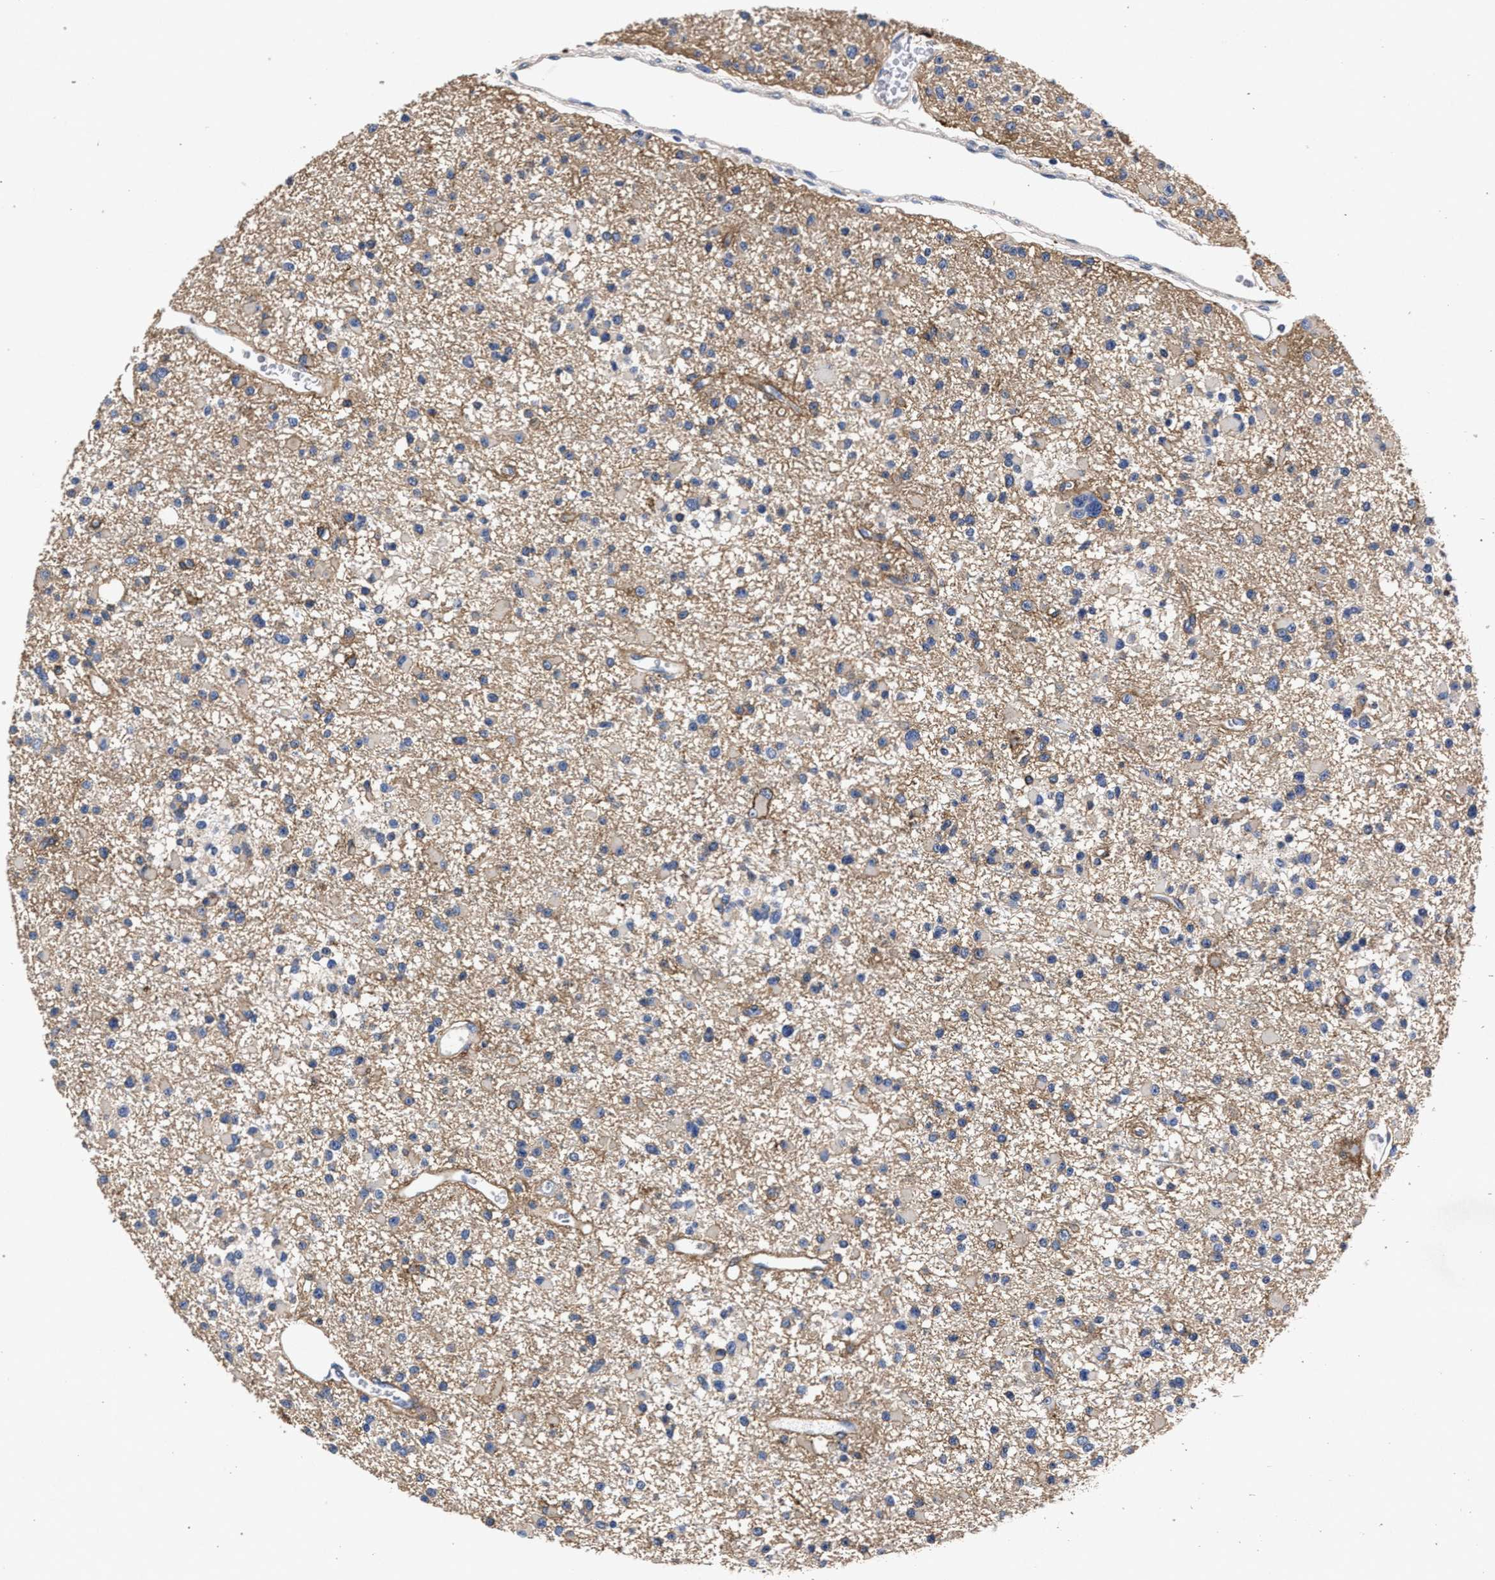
{"staining": {"intensity": "weak", "quantity": "<25%", "location": "cytoplasmic/membranous"}, "tissue": "glioma", "cell_type": "Tumor cells", "image_type": "cancer", "snomed": [{"axis": "morphology", "description": "Glioma, malignant, Low grade"}, {"axis": "topography", "description": "Brain"}], "caption": "This photomicrograph is of malignant glioma (low-grade) stained with immunohistochemistry (IHC) to label a protein in brown with the nuclei are counter-stained blue. There is no expression in tumor cells.", "gene": "ATP1A2", "patient": {"sex": "female", "age": 22}}